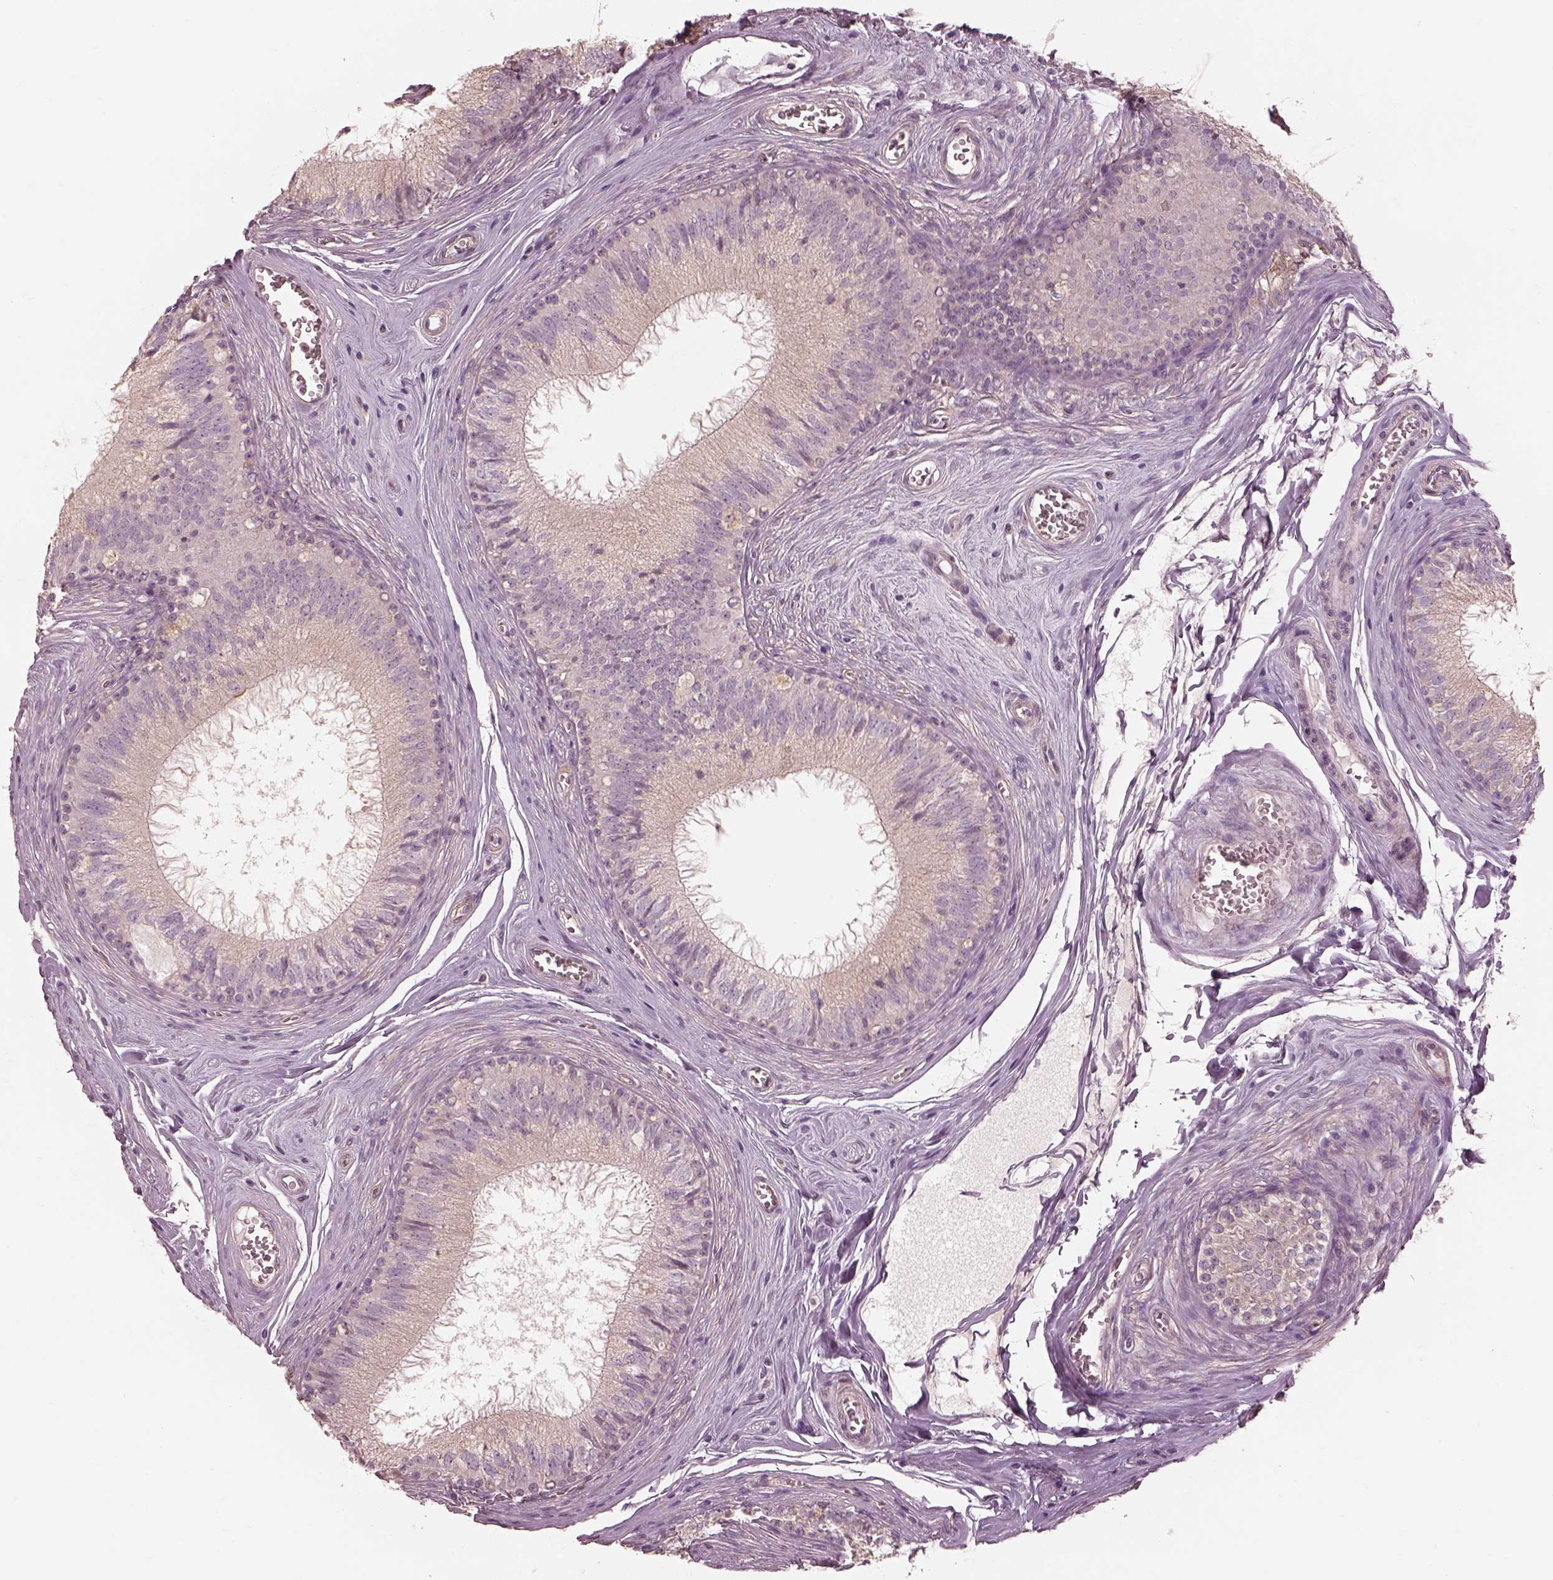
{"staining": {"intensity": "negative", "quantity": "none", "location": "none"}, "tissue": "epididymis", "cell_type": "Glandular cells", "image_type": "normal", "snomed": [{"axis": "morphology", "description": "Normal tissue, NOS"}, {"axis": "topography", "description": "Epididymis"}], "caption": "A high-resolution micrograph shows immunohistochemistry staining of normal epididymis, which displays no significant positivity in glandular cells. Nuclei are stained in blue.", "gene": "PRKACG", "patient": {"sex": "male", "age": 37}}